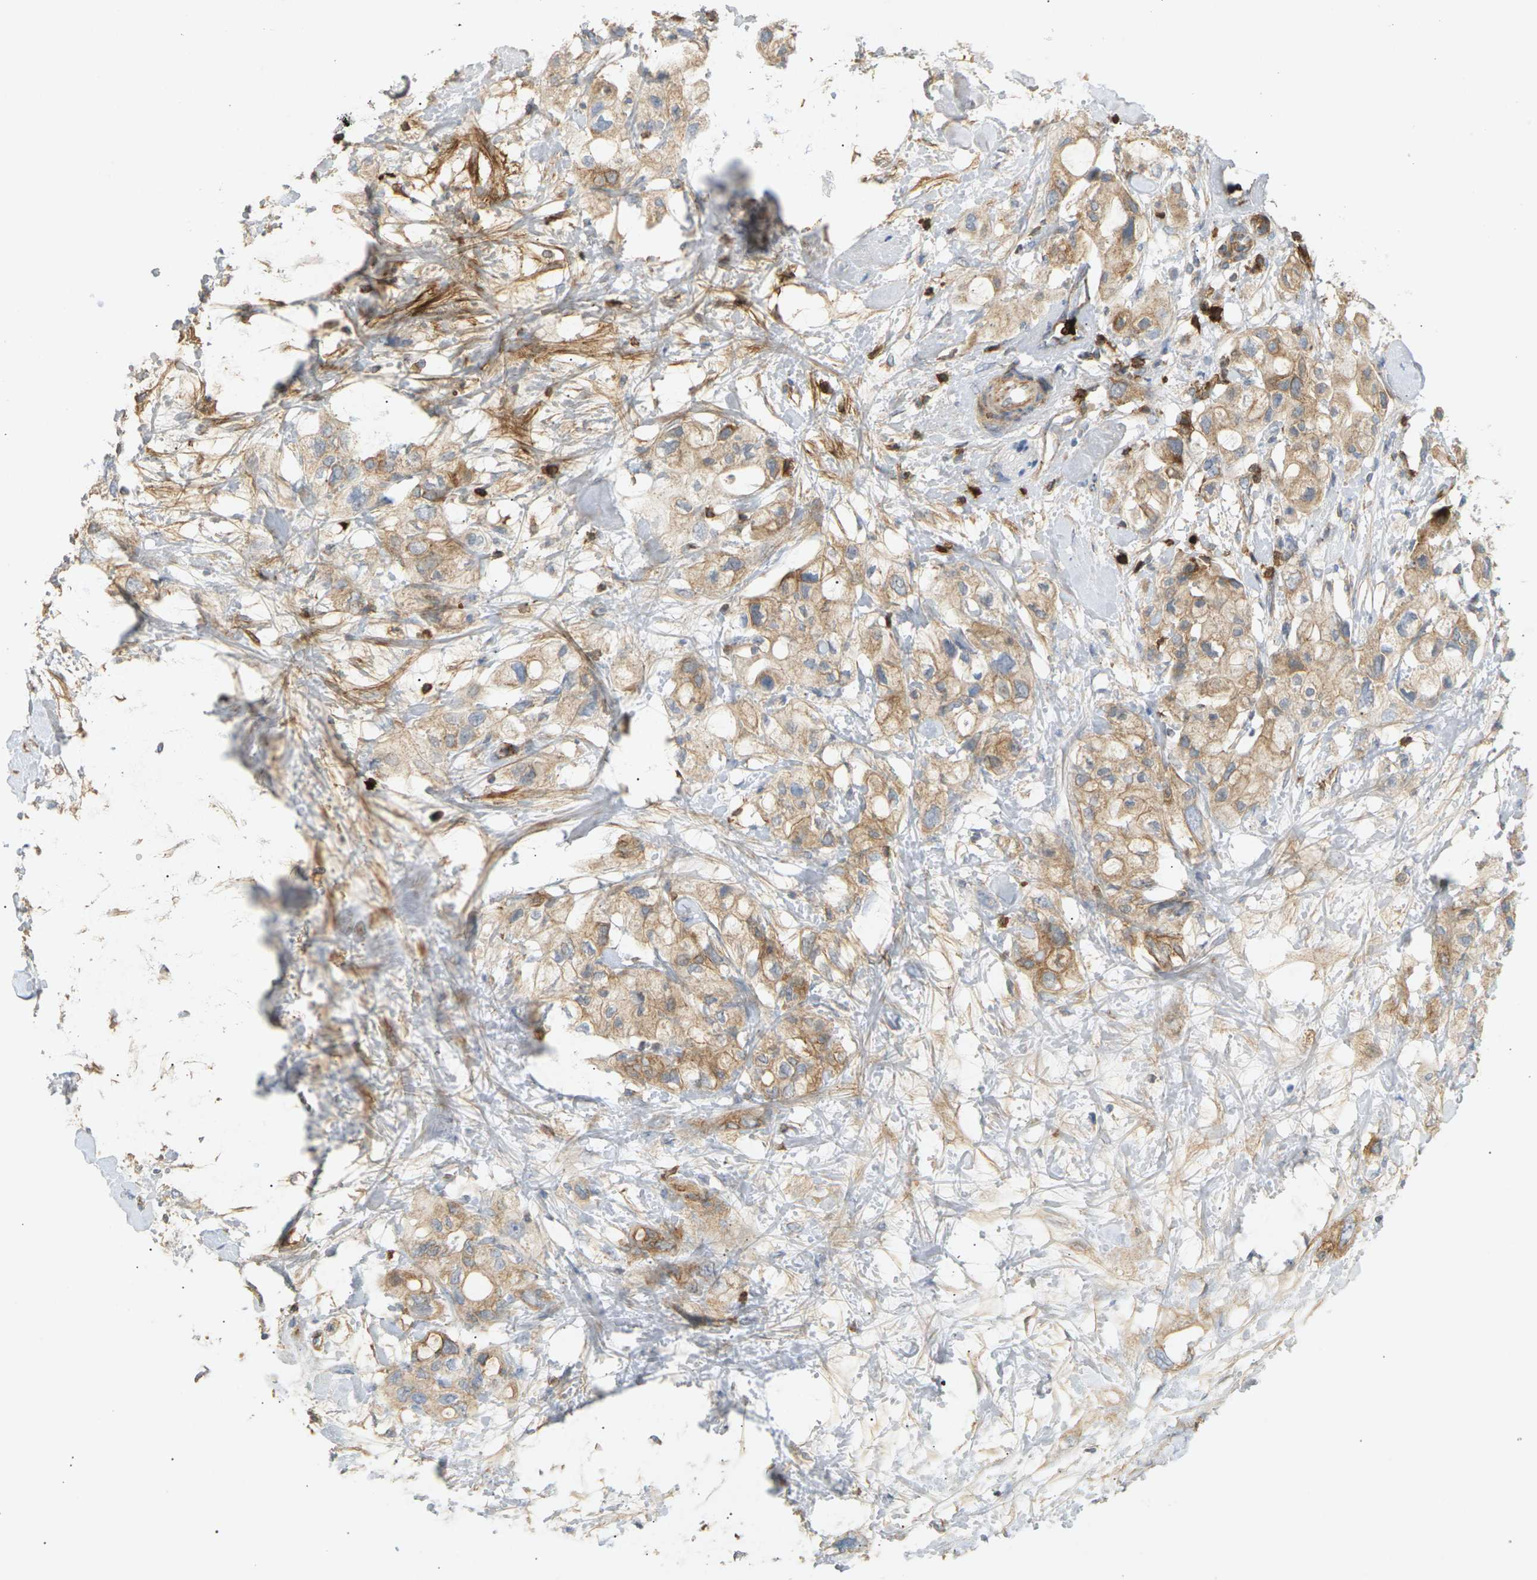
{"staining": {"intensity": "moderate", "quantity": ">75%", "location": "cytoplasmic/membranous"}, "tissue": "pancreatic cancer", "cell_type": "Tumor cells", "image_type": "cancer", "snomed": [{"axis": "morphology", "description": "Adenocarcinoma, NOS"}, {"axis": "topography", "description": "Pancreas"}], "caption": "Immunohistochemistry of pancreatic cancer (adenocarcinoma) shows medium levels of moderate cytoplasmic/membranous expression in approximately >75% of tumor cells.", "gene": "LIME1", "patient": {"sex": "female", "age": 56}}